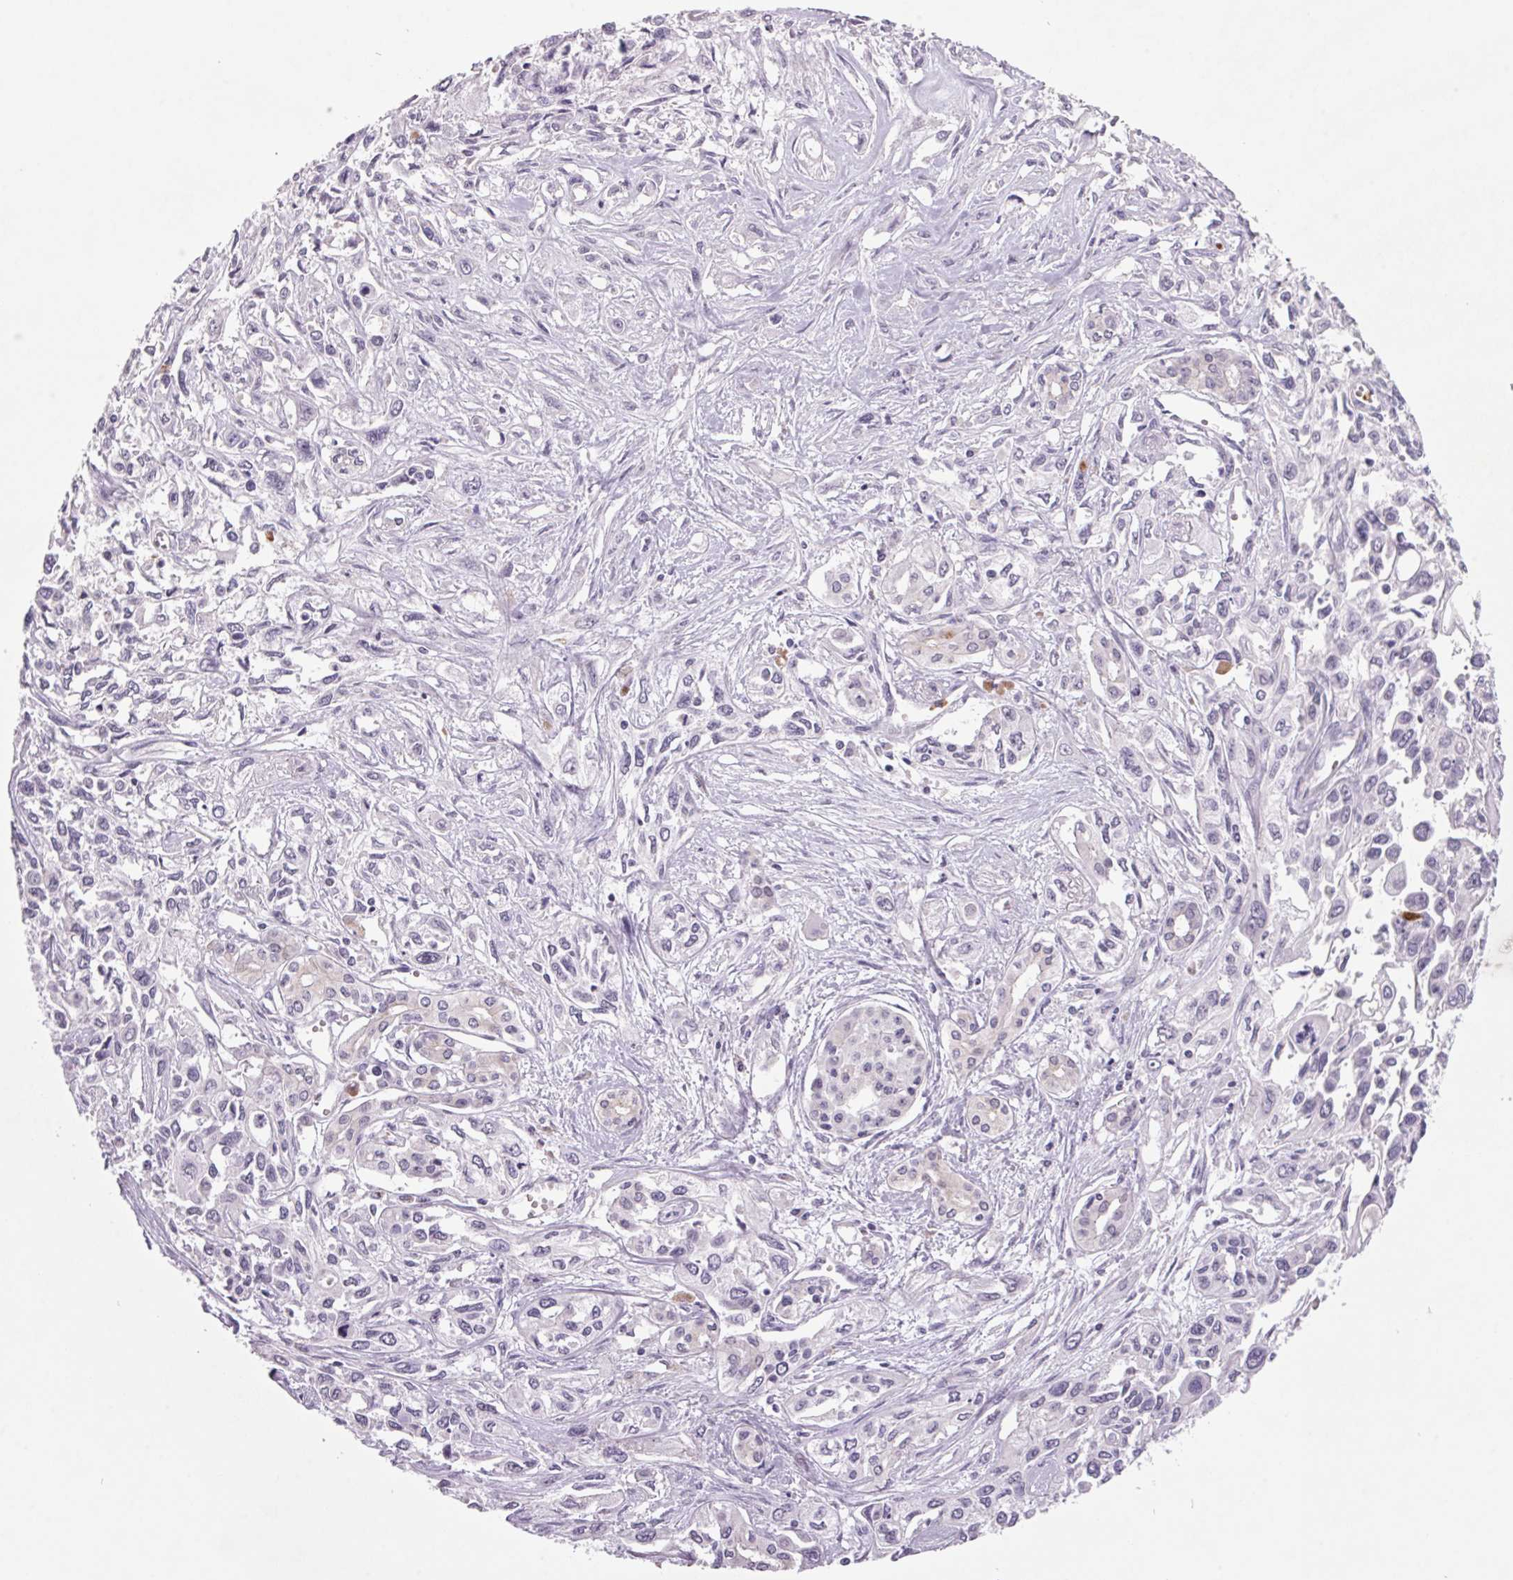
{"staining": {"intensity": "negative", "quantity": "none", "location": "none"}, "tissue": "pancreatic cancer", "cell_type": "Tumor cells", "image_type": "cancer", "snomed": [{"axis": "morphology", "description": "Adenocarcinoma, NOS"}, {"axis": "topography", "description": "Pancreas"}], "caption": "Tumor cells show no significant protein positivity in pancreatic cancer.", "gene": "TRDN", "patient": {"sex": "female", "age": 55}}